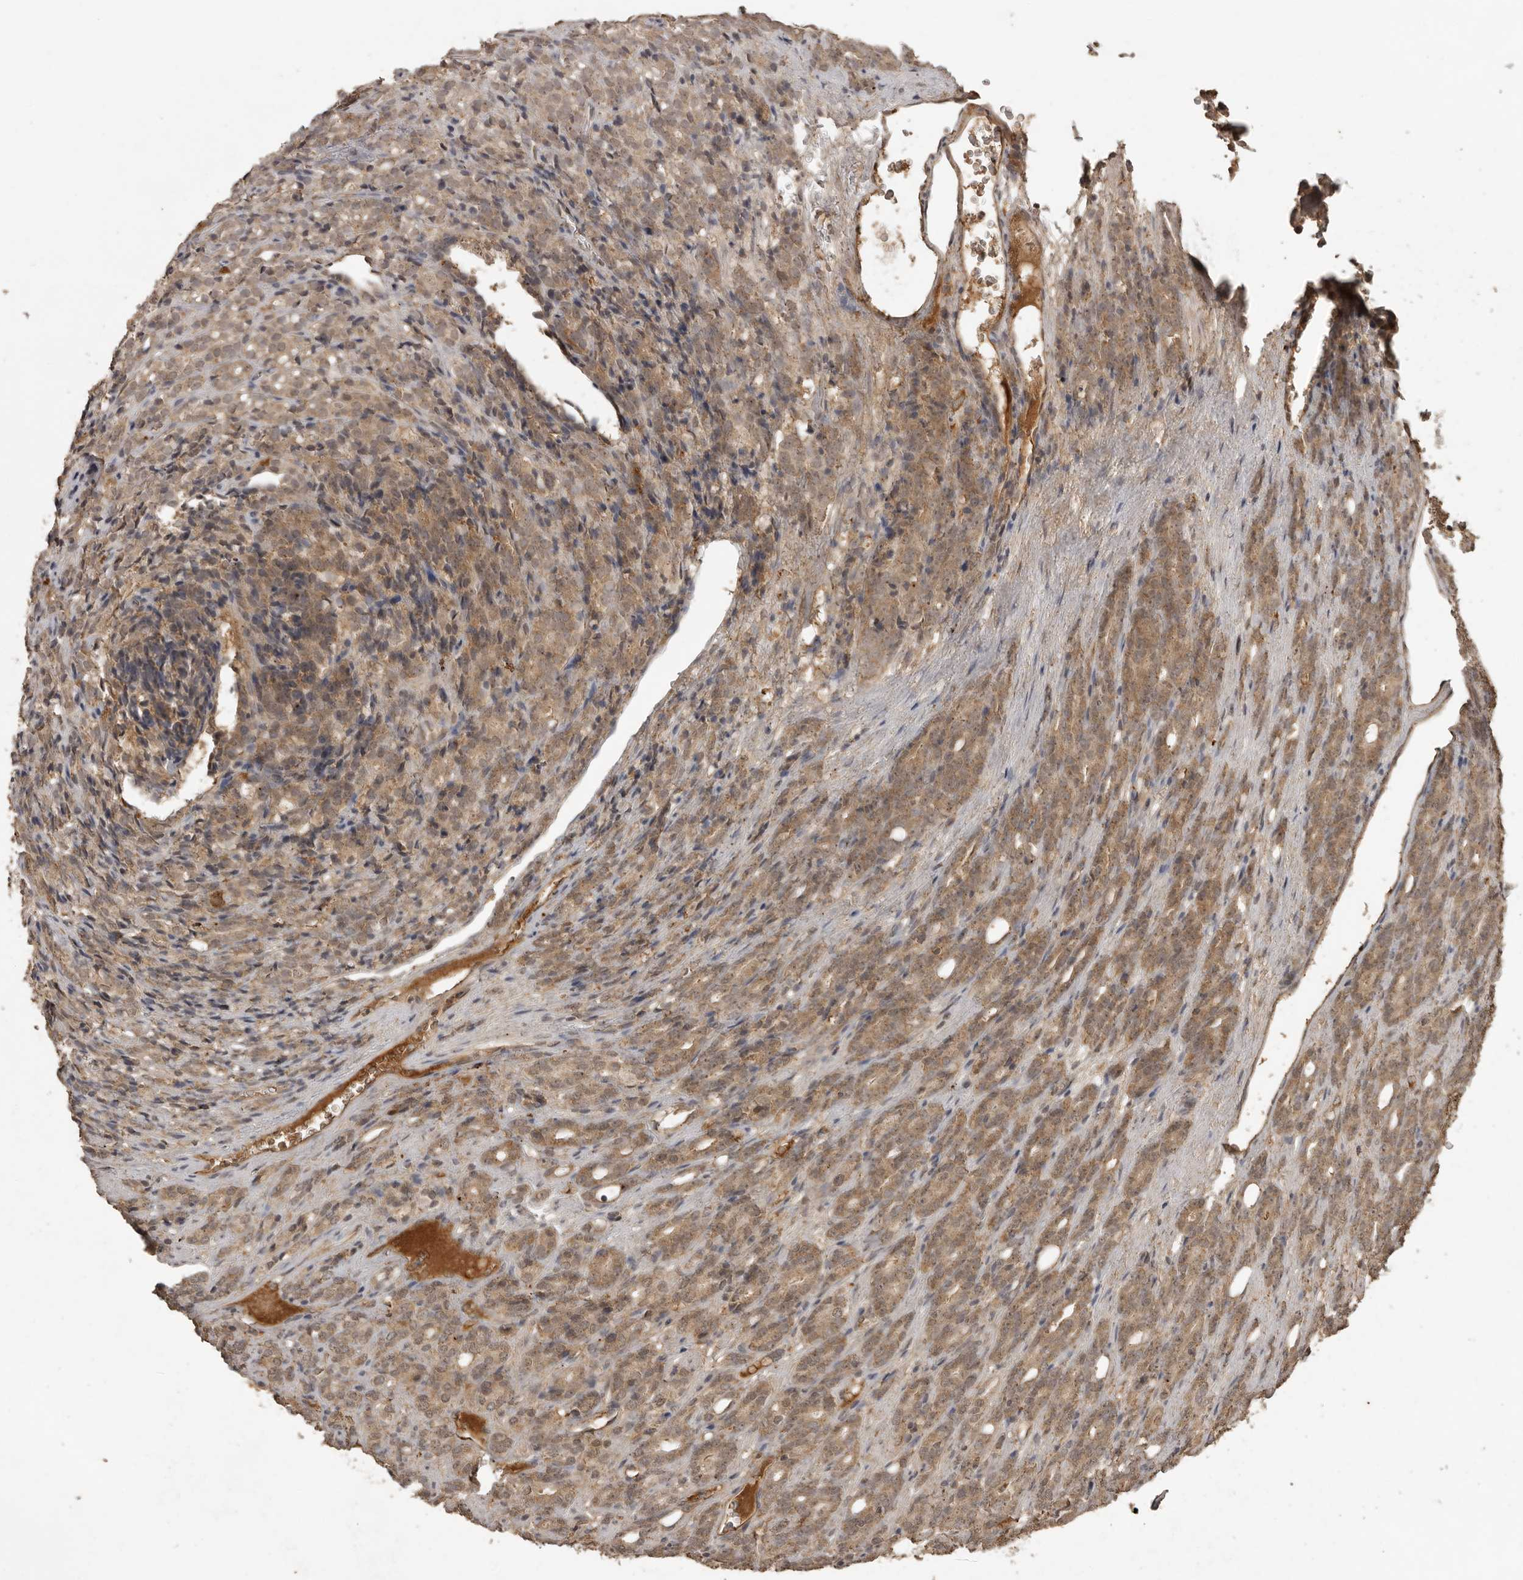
{"staining": {"intensity": "moderate", "quantity": ">75%", "location": "cytoplasmic/membranous"}, "tissue": "prostate cancer", "cell_type": "Tumor cells", "image_type": "cancer", "snomed": [{"axis": "morphology", "description": "Adenocarcinoma, High grade"}, {"axis": "topography", "description": "Prostate"}], "caption": "Protein expression analysis of prostate high-grade adenocarcinoma displays moderate cytoplasmic/membranous staining in about >75% of tumor cells.", "gene": "CTF1", "patient": {"sex": "male", "age": 62}}